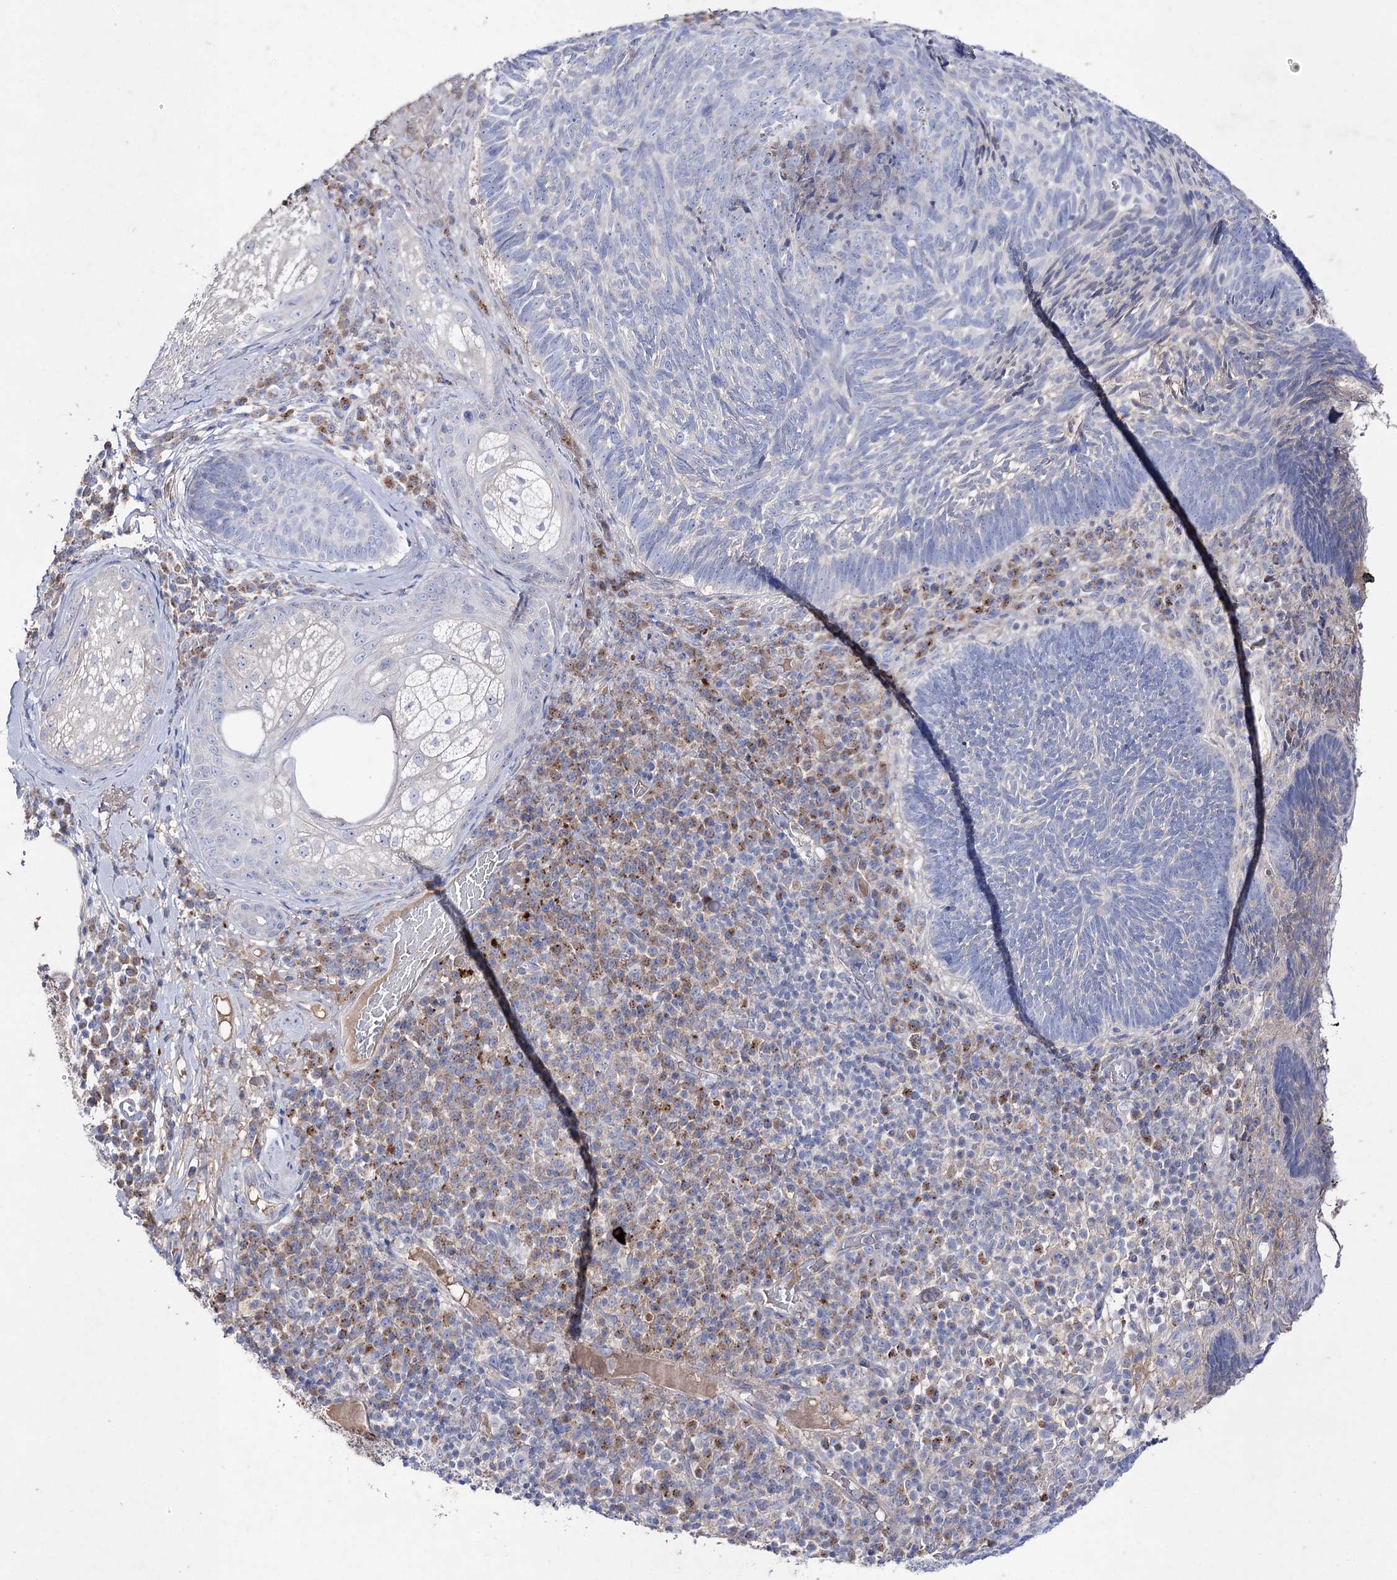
{"staining": {"intensity": "negative", "quantity": "none", "location": "none"}, "tissue": "skin cancer", "cell_type": "Tumor cells", "image_type": "cancer", "snomed": [{"axis": "morphology", "description": "Basal cell carcinoma"}, {"axis": "topography", "description": "Skin"}], "caption": "DAB immunohistochemical staining of human skin cancer reveals no significant expression in tumor cells.", "gene": "NAGLU", "patient": {"sex": "male", "age": 88}}